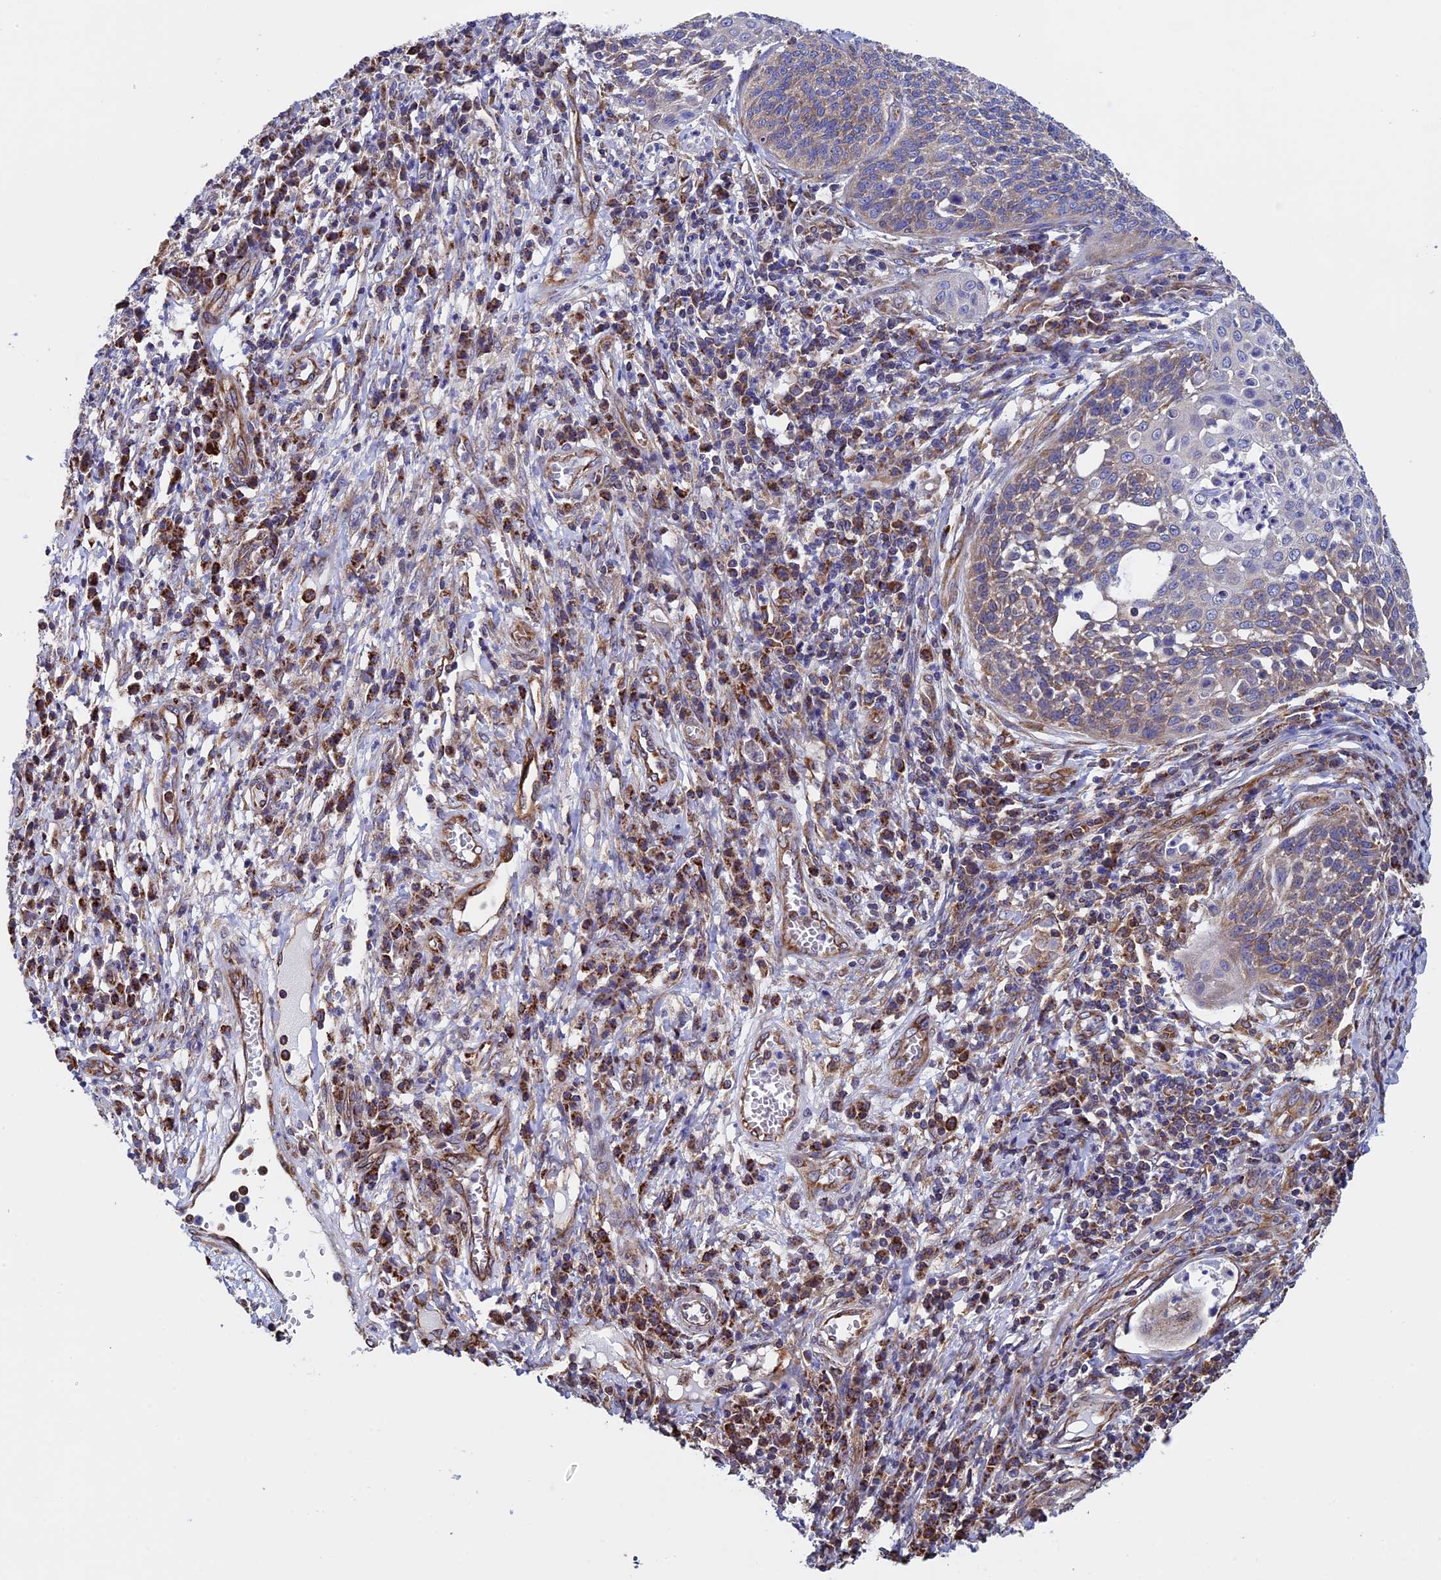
{"staining": {"intensity": "weak", "quantity": "25%-75%", "location": "cytoplasmic/membranous"}, "tissue": "cervical cancer", "cell_type": "Tumor cells", "image_type": "cancer", "snomed": [{"axis": "morphology", "description": "Squamous cell carcinoma, NOS"}, {"axis": "topography", "description": "Cervix"}], "caption": "Immunohistochemical staining of squamous cell carcinoma (cervical) demonstrates weak cytoplasmic/membranous protein positivity in approximately 25%-75% of tumor cells.", "gene": "SLC9A5", "patient": {"sex": "female", "age": 34}}